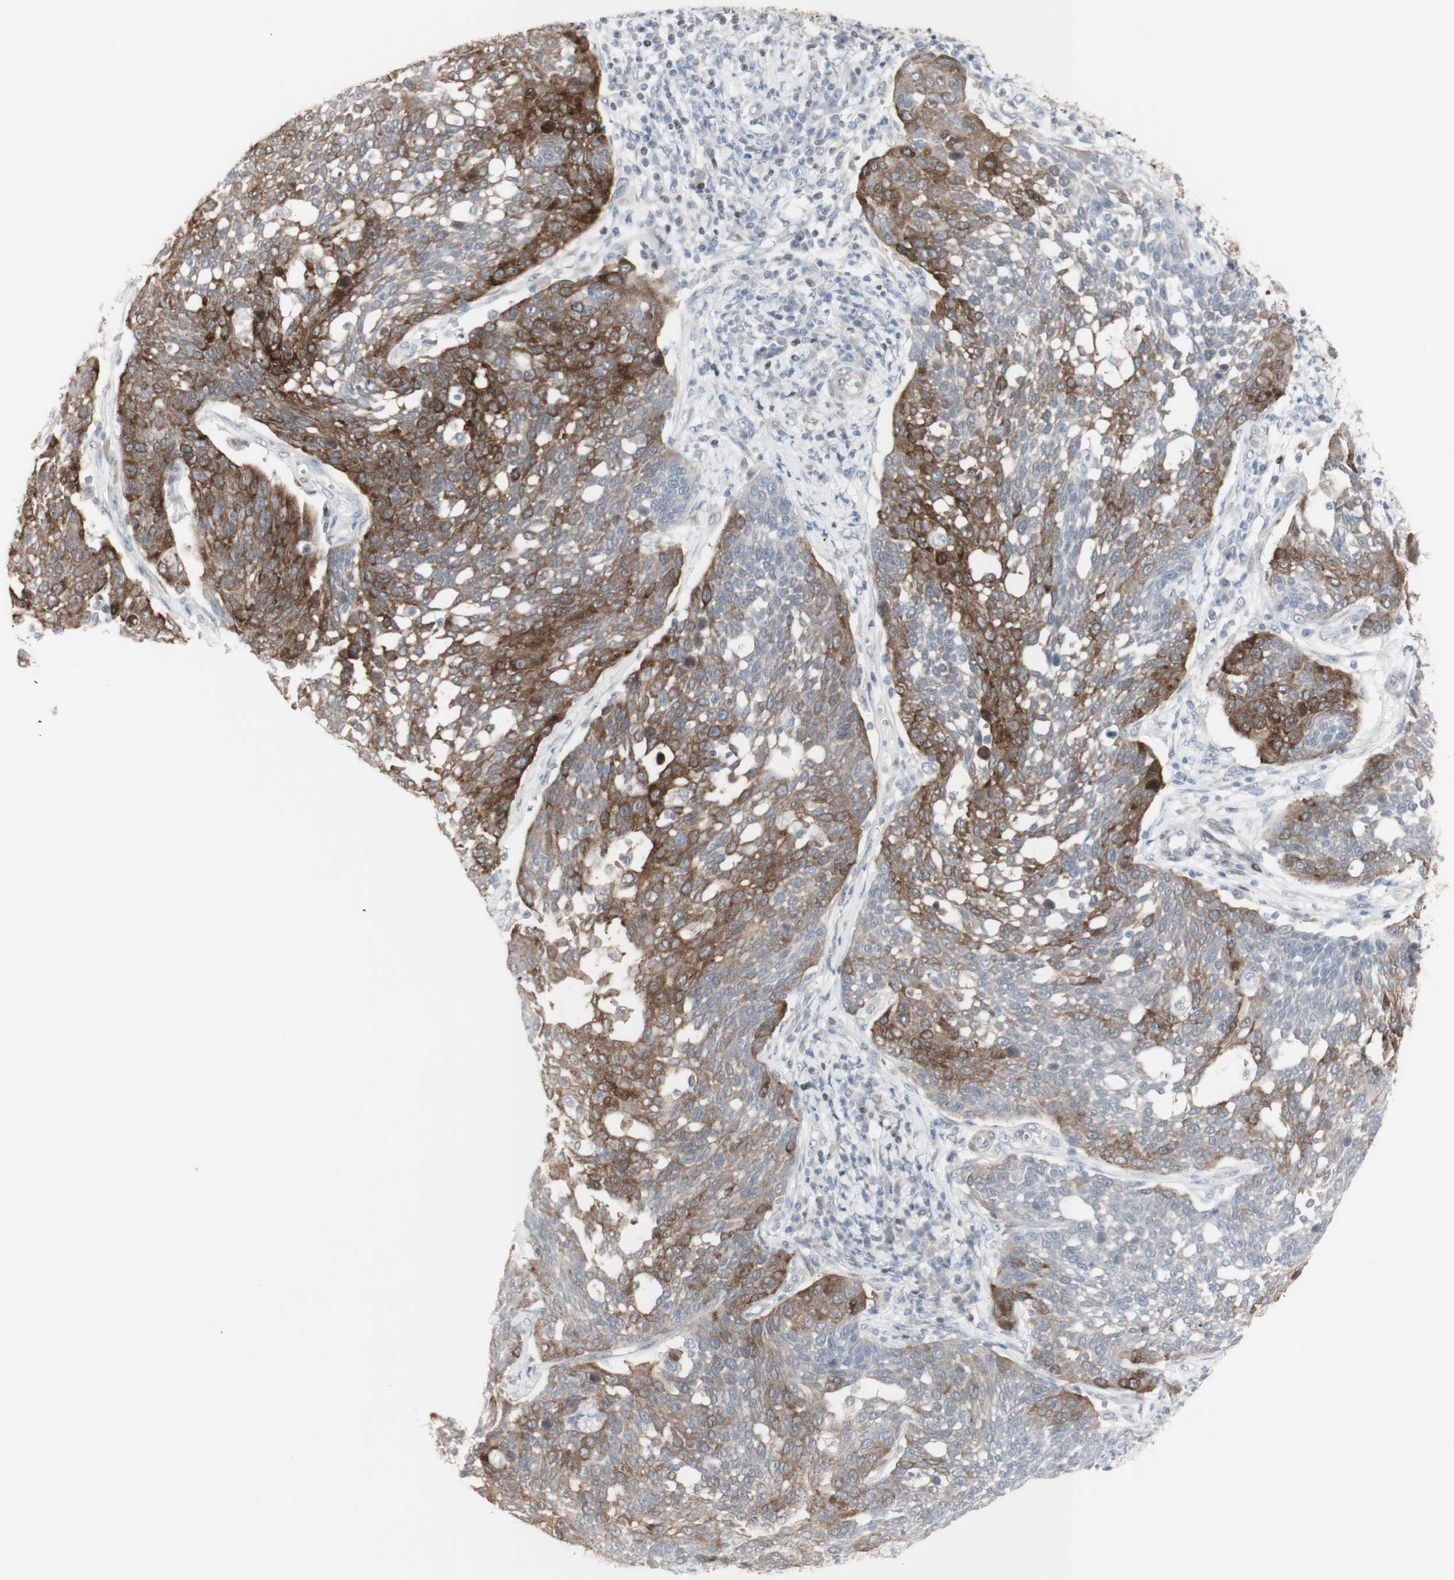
{"staining": {"intensity": "moderate", "quantity": ">75%", "location": "cytoplasmic/membranous"}, "tissue": "cervical cancer", "cell_type": "Tumor cells", "image_type": "cancer", "snomed": [{"axis": "morphology", "description": "Squamous cell carcinoma, NOS"}, {"axis": "topography", "description": "Cervix"}], "caption": "The histopathology image shows immunohistochemical staining of cervical cancer (squamous cell carcinoma). There is moderate cytoplasmic/membranous staining is seen in about >75% of tumor cells.", "gene": "C1orf116", "patient": {"sex": "female", "age": 34}}